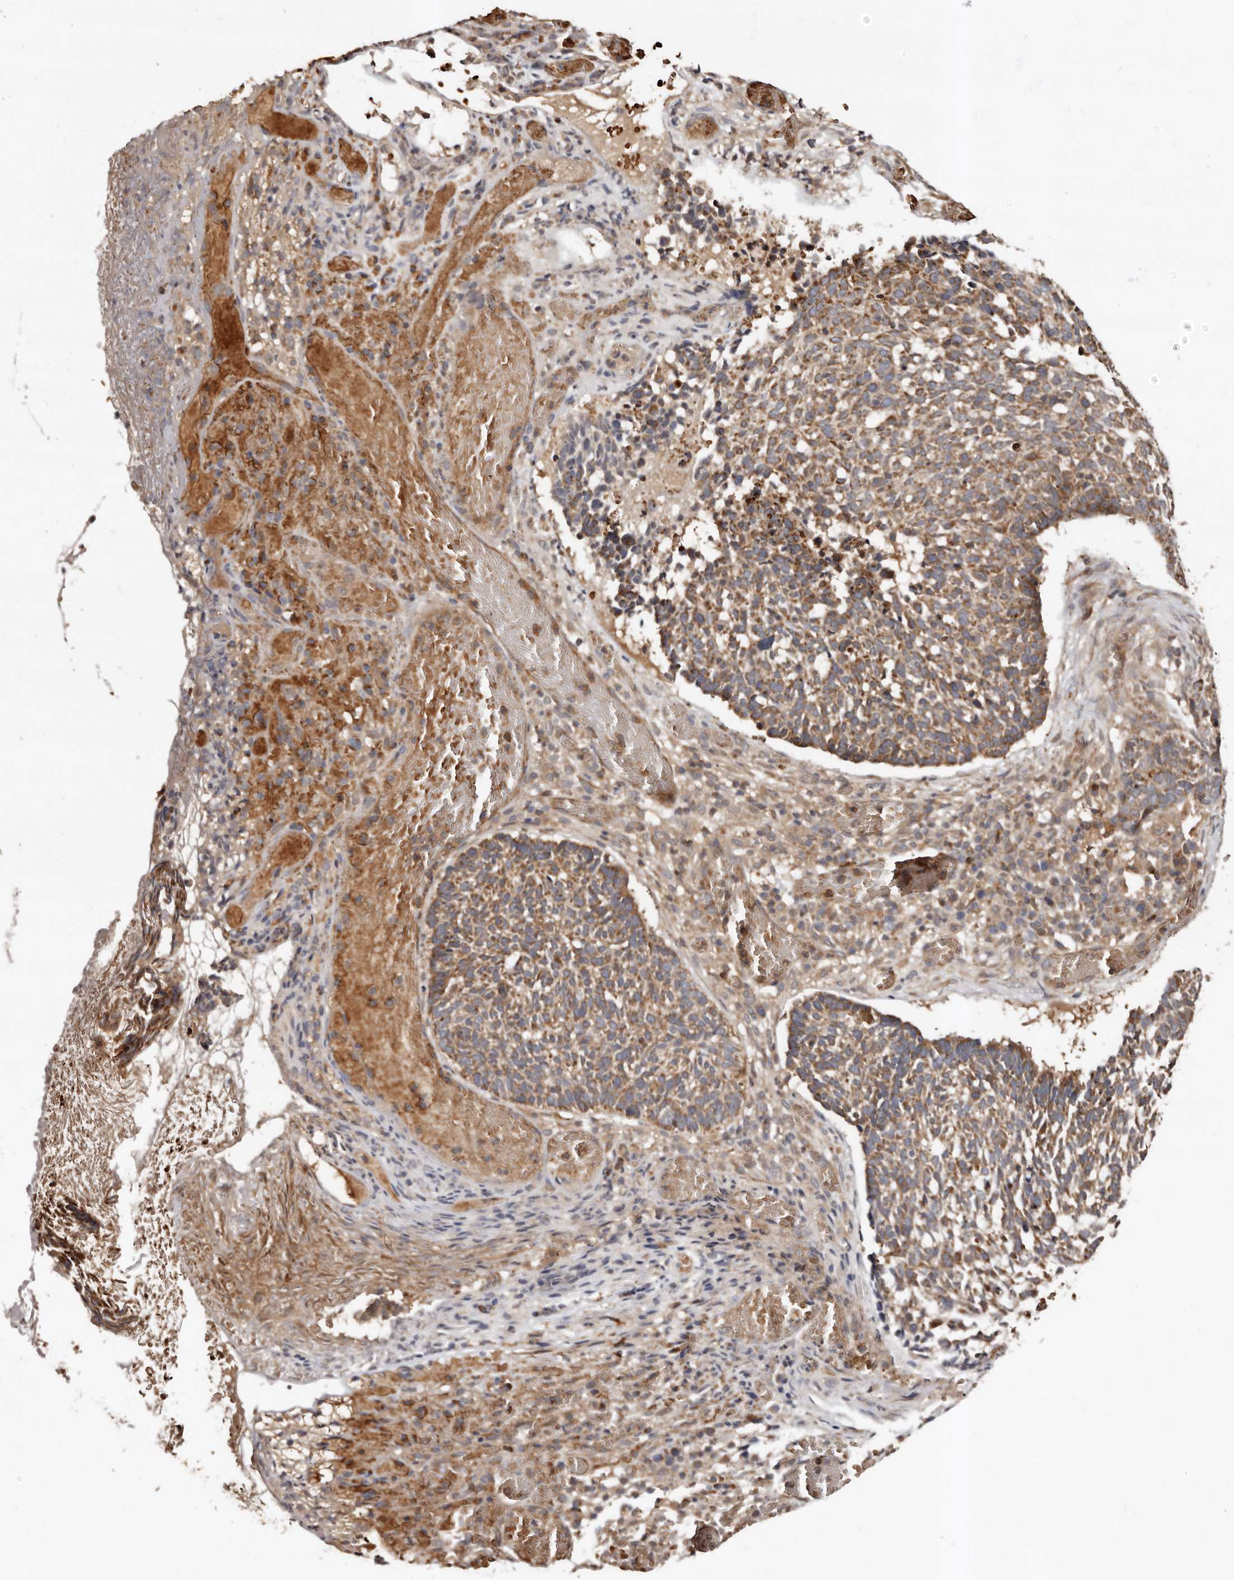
{"staining": {"intensity": "moderate", "quantity": ">75%", "location": "cytoplasmic/membranous"}, "tissue": "skin cancer", "cell_type": "Tumor cells", "image_type": "cancer", "snomed": [{"axis": "morphology", "description": "Basal cell carcinoma"}, {"axis": "topography", "description": "Skin"}], "caption": "IHC of skin cancer displays medium levels of moderate cytoplasmic/membranous positivity in about >75% of tumor cells.", "gene": "BAX", "patient": {"sex": "male", "age": 85}}